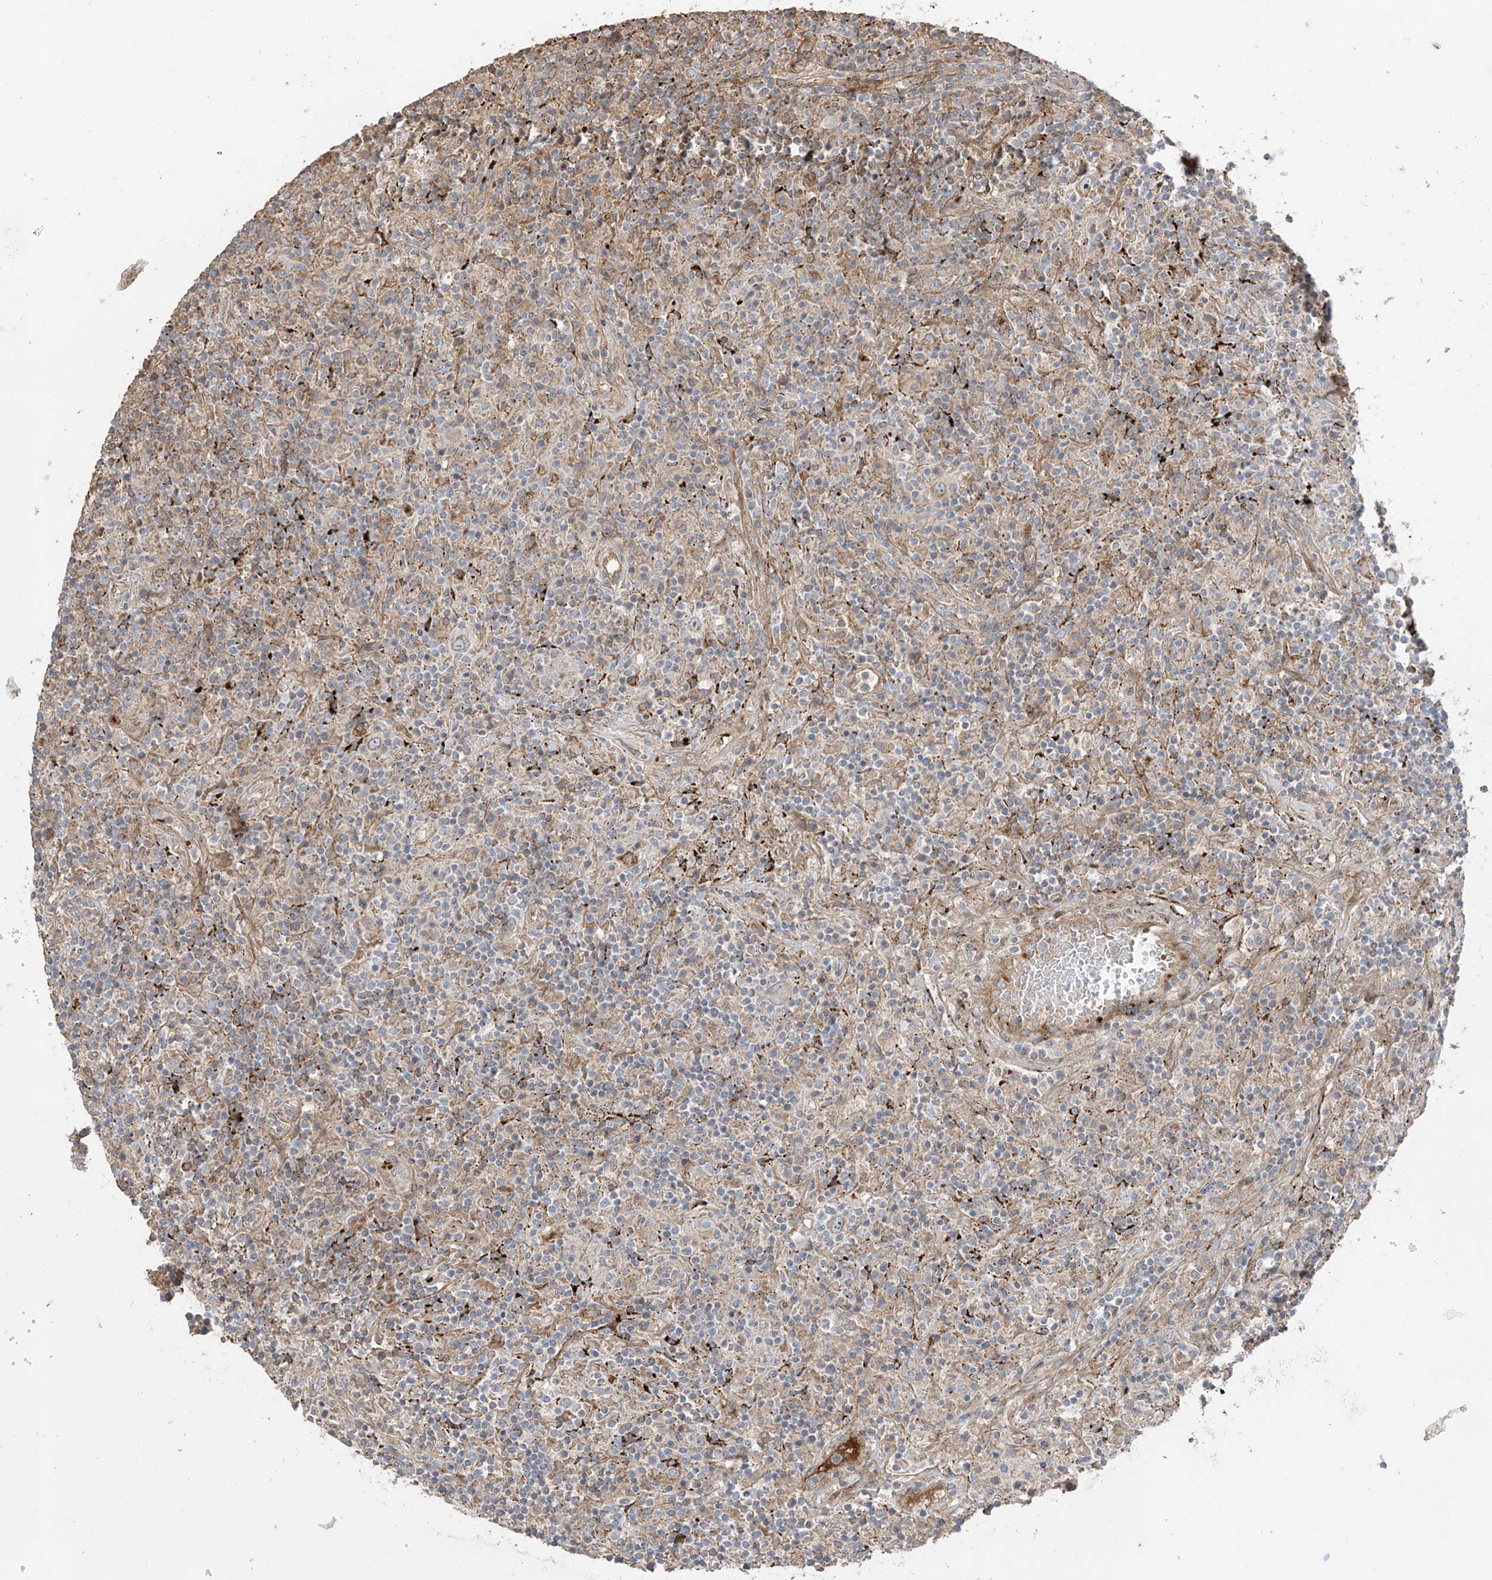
{"staining": {"intensity": "negative", "quantity": "none", "location": "none"}, "tissue": "lymphoma", "cell_type": "Tumor cells", "image_type": "cancer", "snomed": [{"axis": "morphology", "description": "Hodgkin's disease, NOS"}, {"axis": "topography", "description": "Lymph node"}], "caption": "Tumor cells show no significant expression in Hodgkin's disease.", "gene": "ABTB1", "patient": {"sex": "male", "age": 70}}